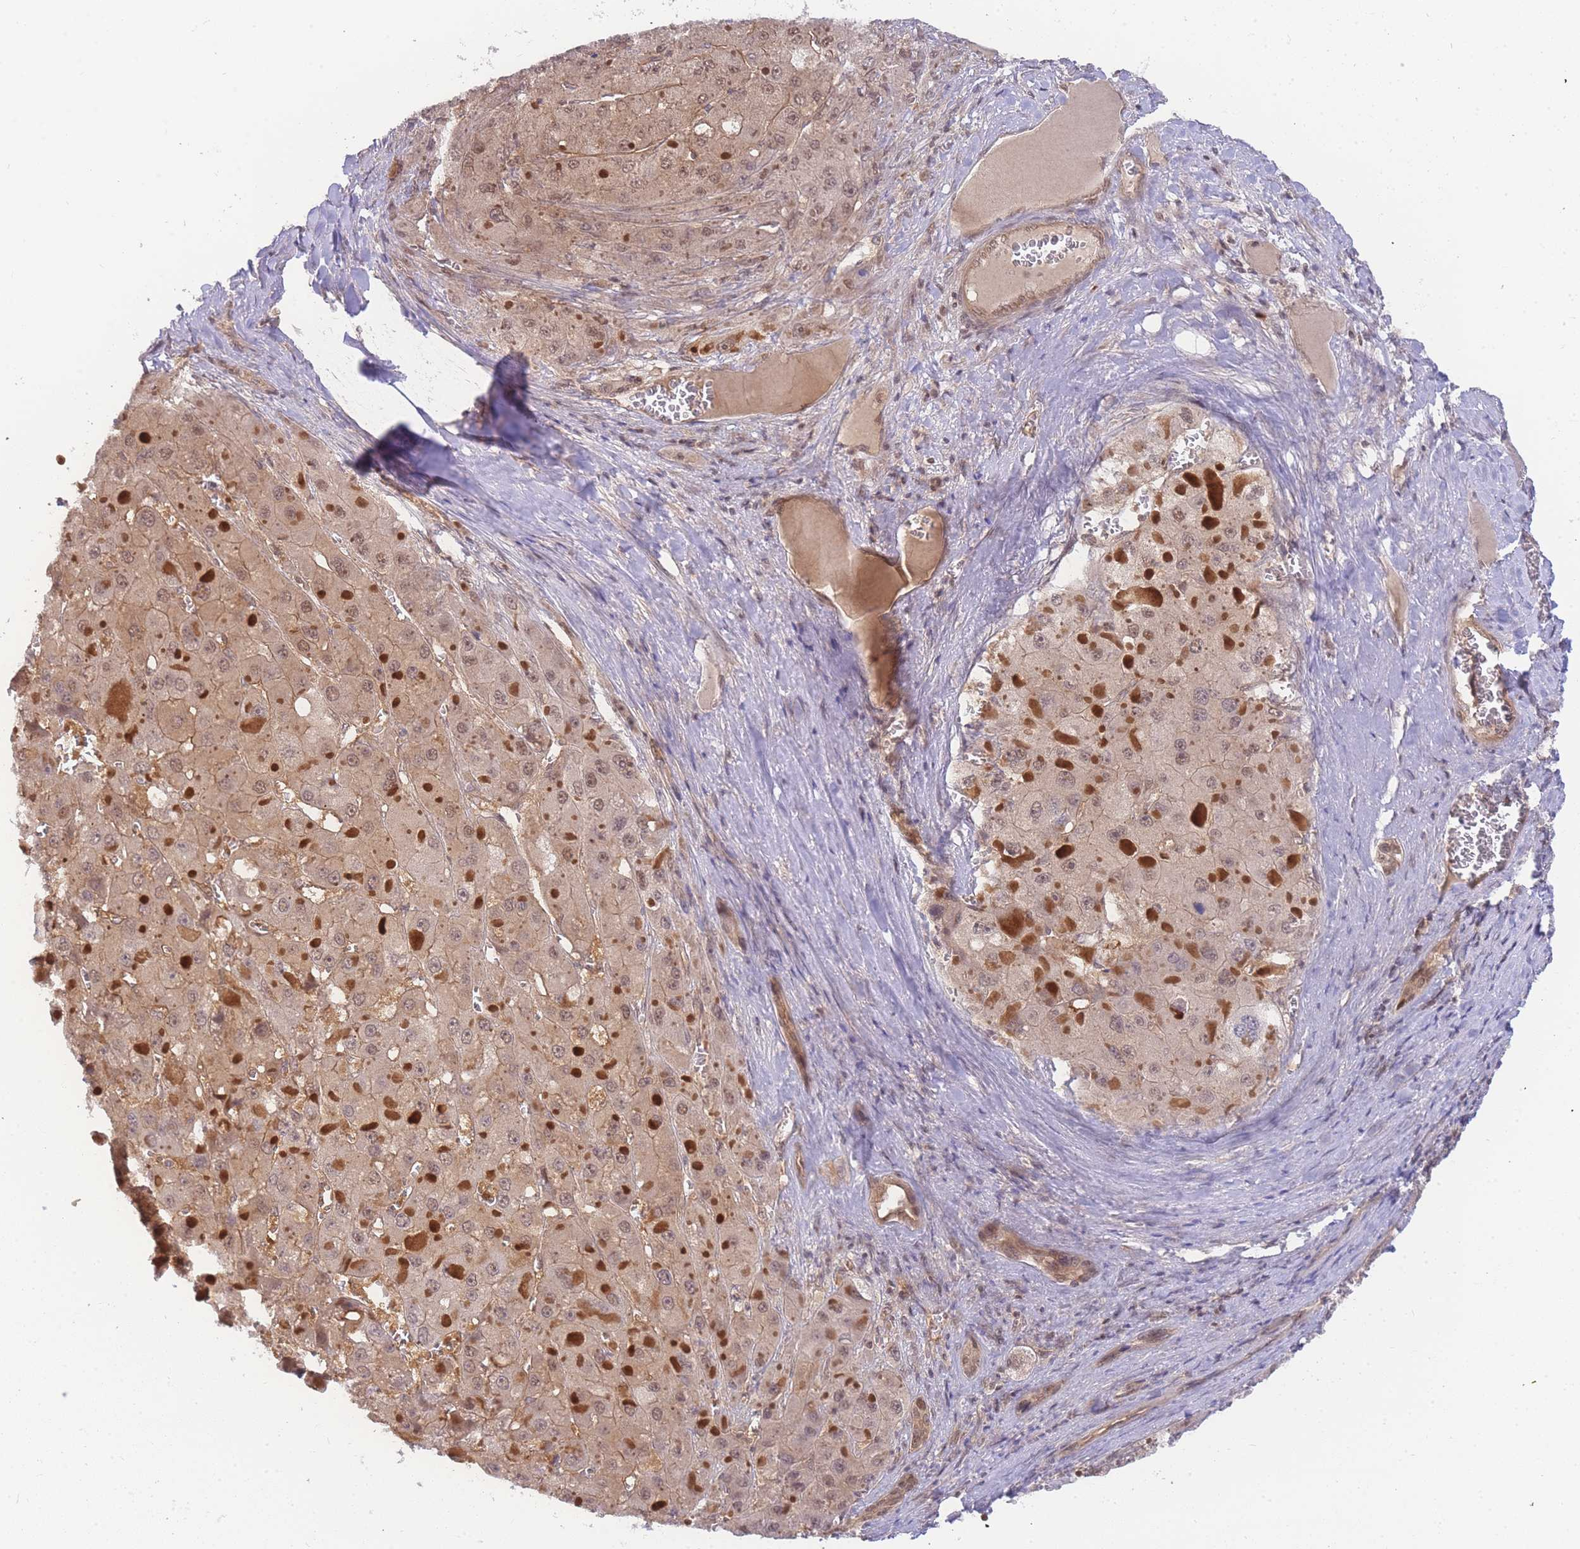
{"staining": {"intensity": "moderate", "quantity": ">75%", "location": "cytoplasmic/membranous,nuclear"}, "tissue": "liver cancer", "cell_type": "Tumor cells", "image_type": "cancer", "snomed": [{"axis": "morphology", "description": "Carcinoma, Hepatocellular, NOS"}, {"axis": "topography", "description": "Liver"}], "caption": "Hepatocellular carcinoma (liver) stained with a protein marker shows moderate staining in tumor cells.", "gene": "KIAA1191", "patient": {"sex": "female", "age": 73}}